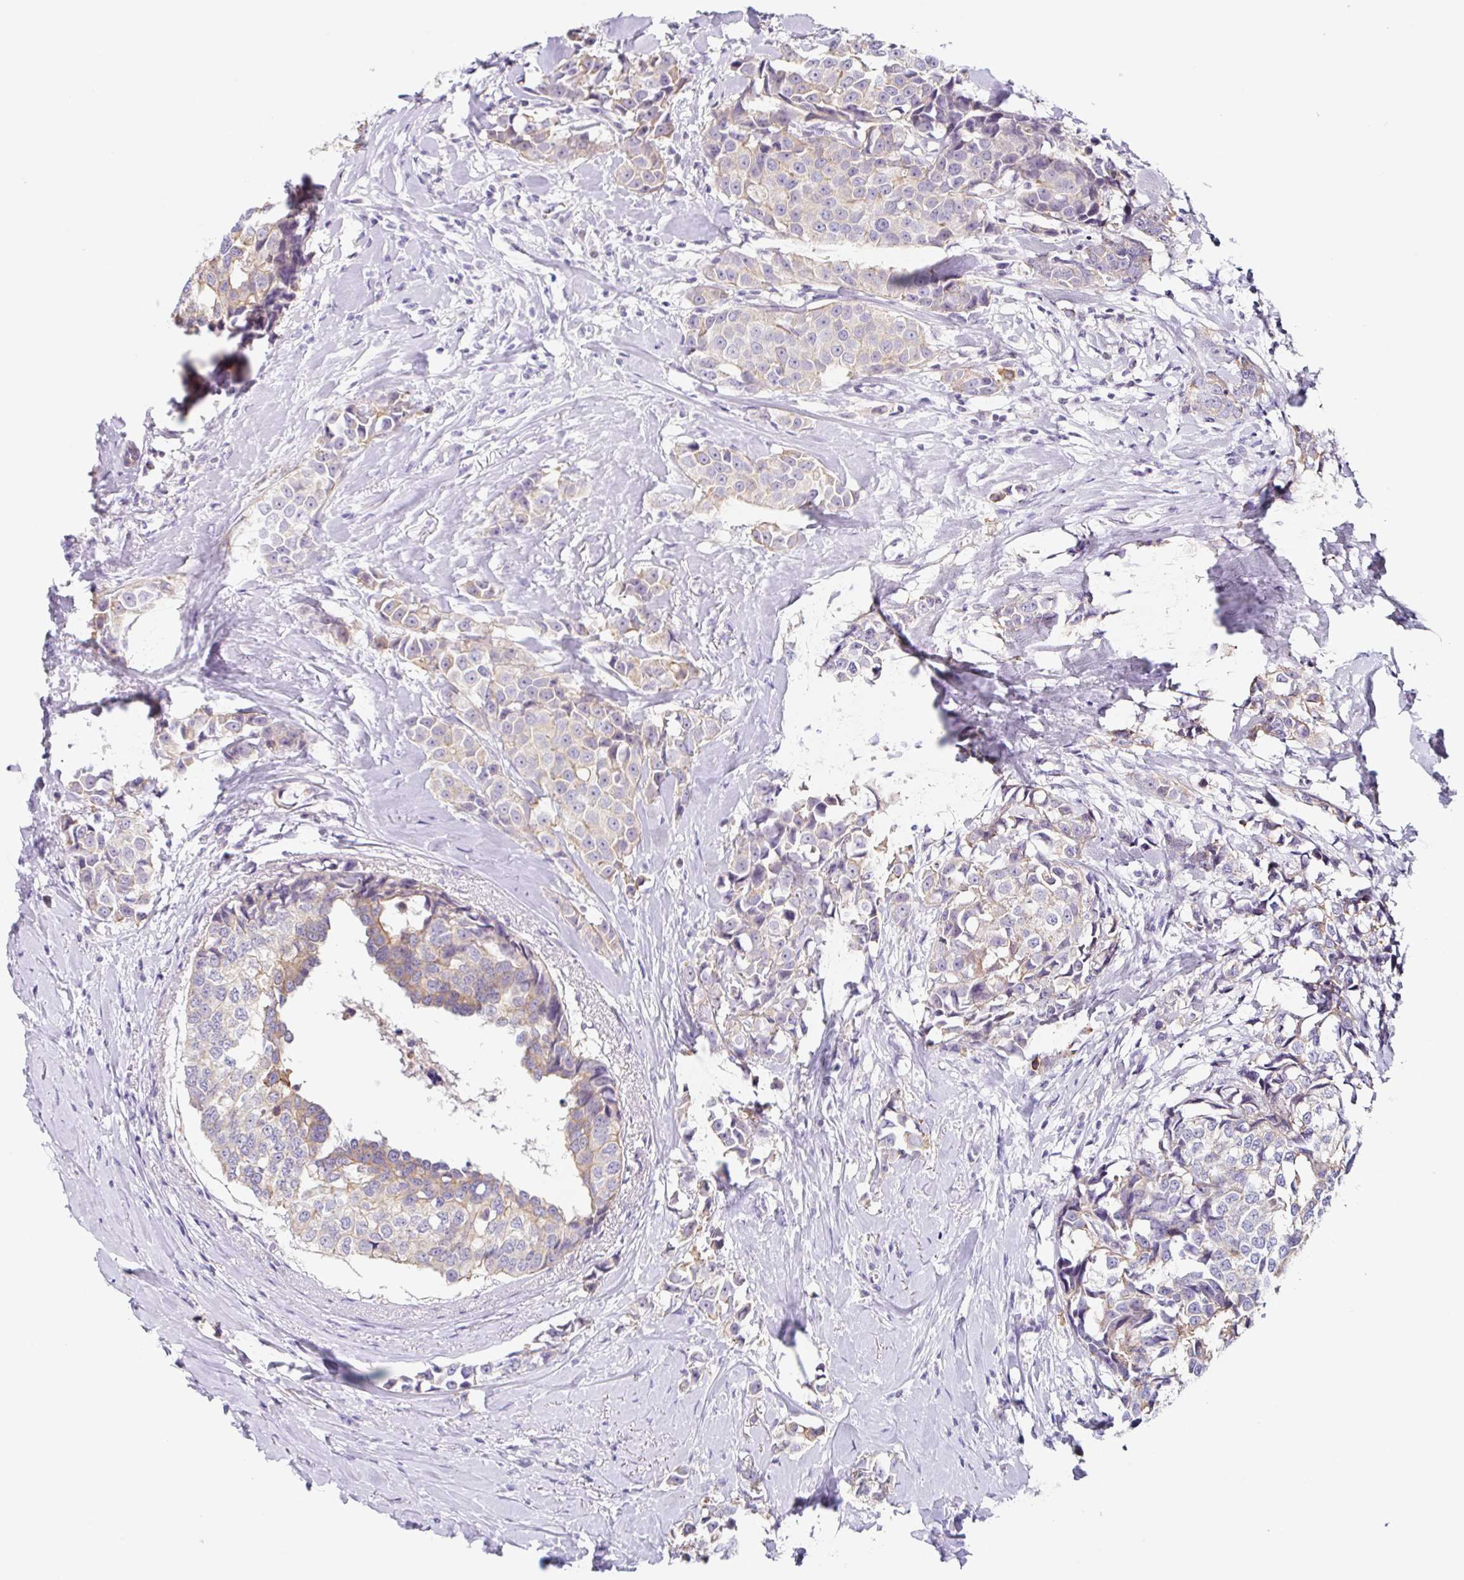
{"staining": {"intensity": "weak", "quantity": "<25%", "location": "cytoplasmic/membranous"}, "tissue": "breast cancer", "cell_type": "Tumor cells", "image_type": "cancer", "snomed": [{"axis": "morphology", "description": "Duct carcinoma"}, {"axis": "topography", "description": "Breast"}], "caption": "DAB (3,3'-diaminobenzidine) immunohistochemical staining of invasive ductal carcinoma (breast) shows no significant expression in tumor cells.", "gene": "DCAF17", "patient": {"sex": "female", "age": 80}}